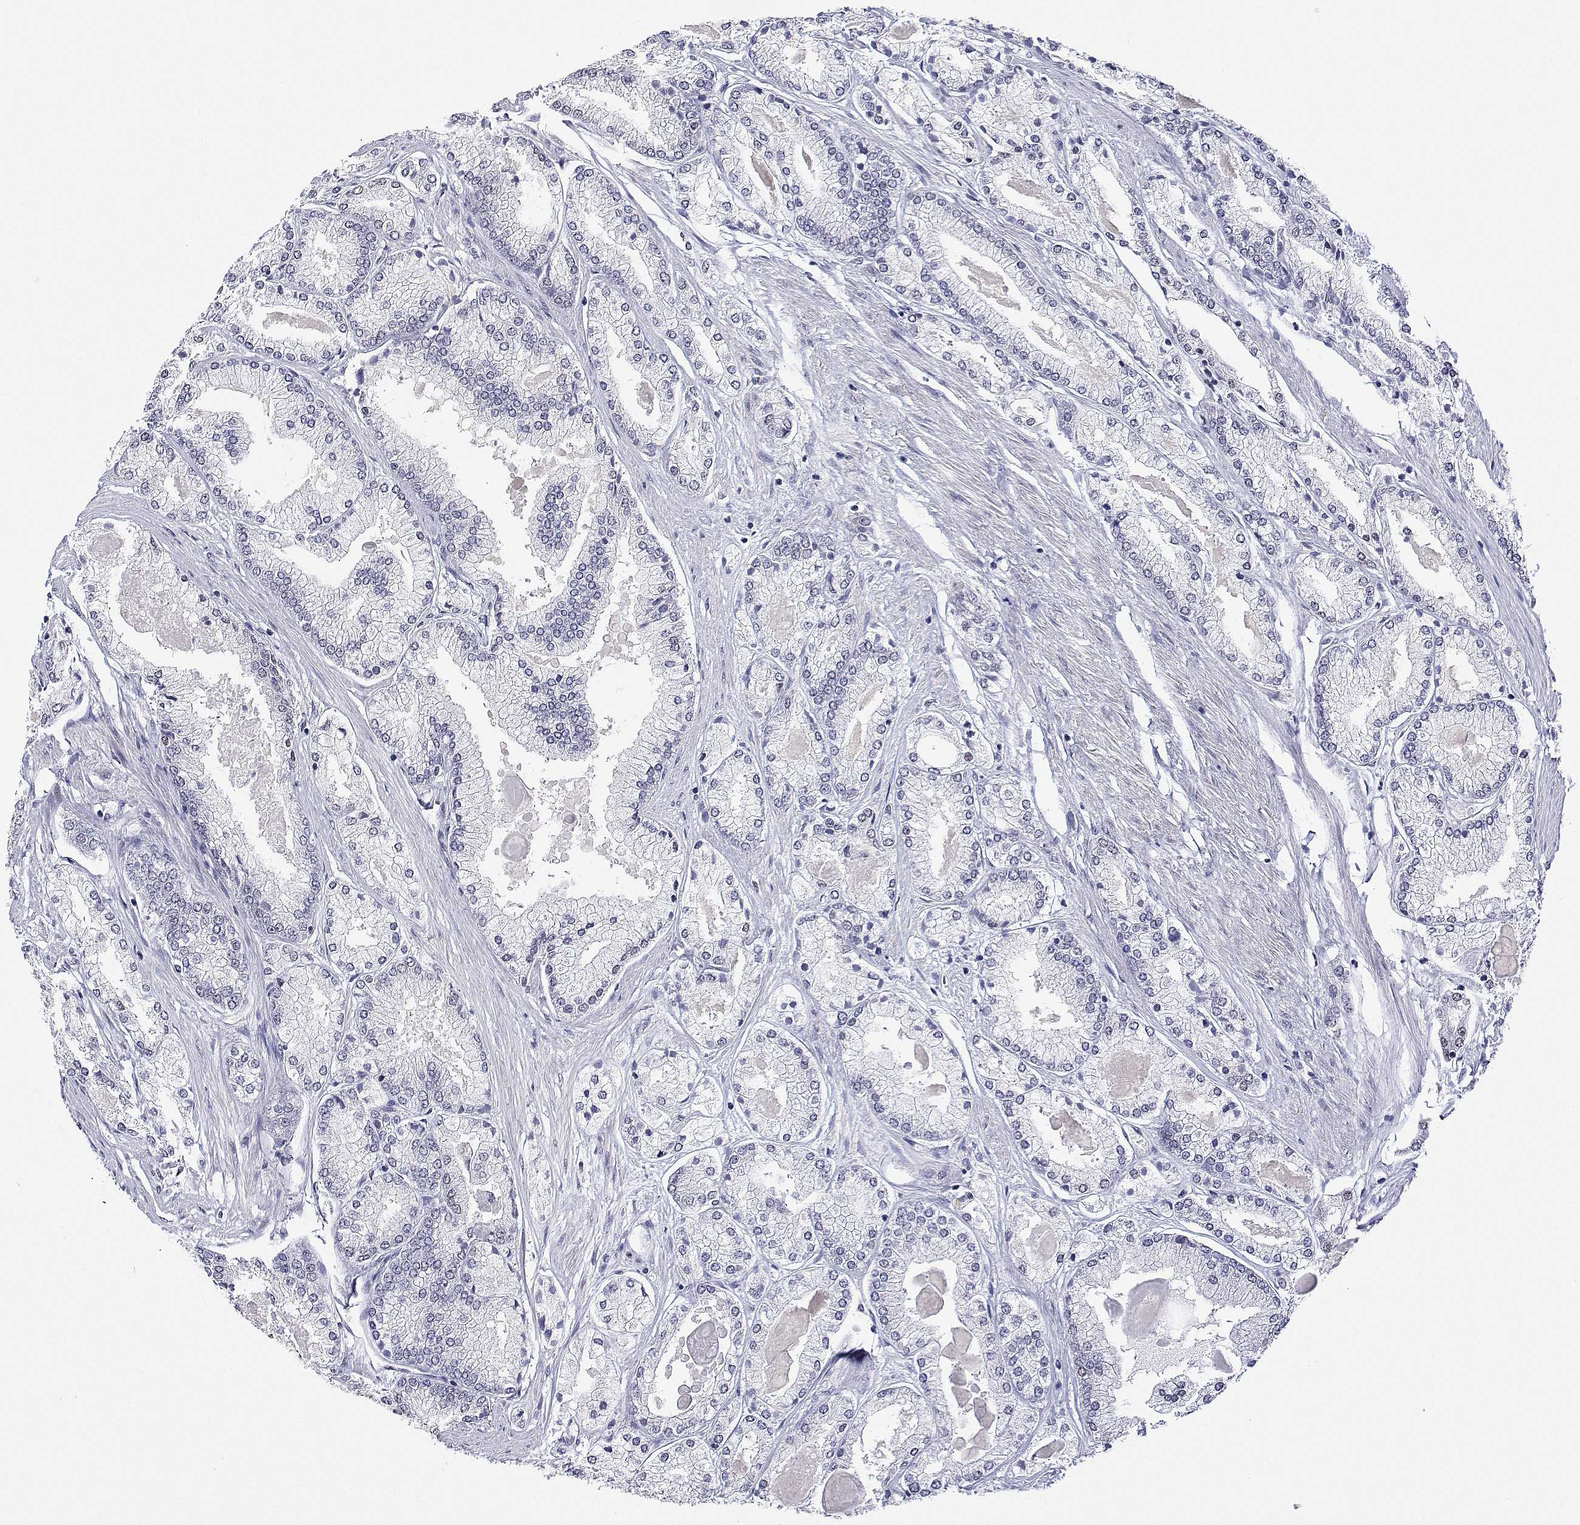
{"staining": {"intensity": "weak", "quantity": "25%-75%", "location": "nuclear"}, "tissue": "prostate cancer", "cell_type": "Tumor cells", "image_type": "cancer", "snomed": [{"axis": "morphology", "description": "Adenocarcinoma, High grade"}, {"axis": "topography", "description": "Prostate"}], "caption": "High-grade adenocarcinoma (prostate) tissue reveals weak nuclear positivity in about 25%-75% of tumor cells The protein of interest is shown in brown color, while the nuclei are stained blue.", "gene": "ADAR", "patient": {"sex": "male", "age": 56}}